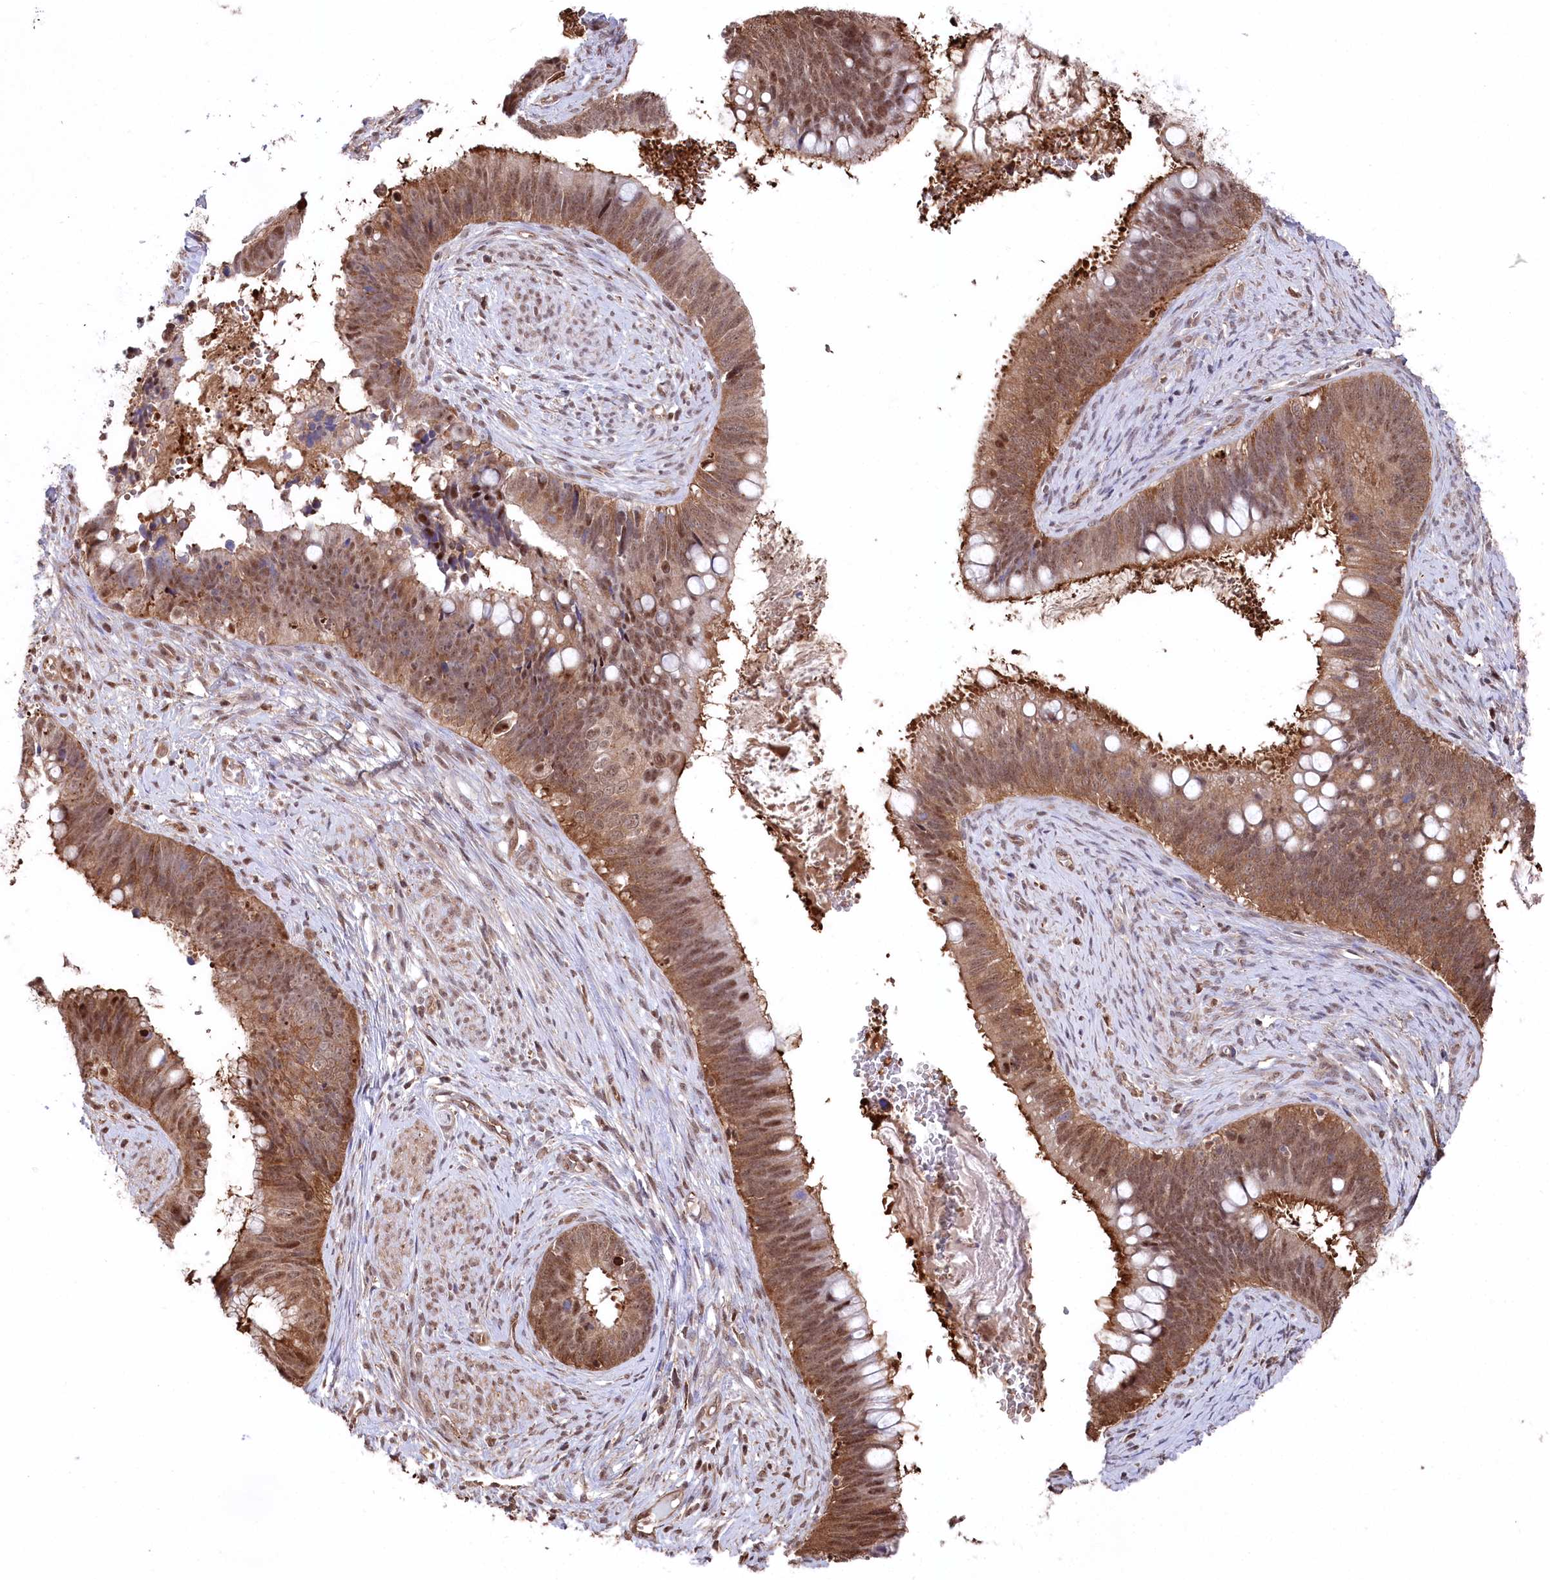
{"staining": {"intensity": "moderate", "quantity": ">75%", "location": "cytoplasmic/membranous,nuclear"}, "tissue": "cervical cancer", "cell_type": "Tumor cells", "image_type": "cancer", "snomed": [{"axis": "morphology", "description": "Adenocarcinoma, NOS"}, {"axis": "topography", "description": "Cervix"}], "caption": "Immunohistochemistry (IHC) histopathology image of neoplastic tissue: human cervical cancer (adenocarcinoma) stained using immunohistochemistry (IHC) demonstrates medium levels of moderate protein expression localized specifically in the cytoplasmic/membranous and nuclear of tumor cells, appearing as a cytoplasmic/membranous and nuclear brown color.", "gene": "PSMA1", "patient": {"sex": "female", "age": 42}}